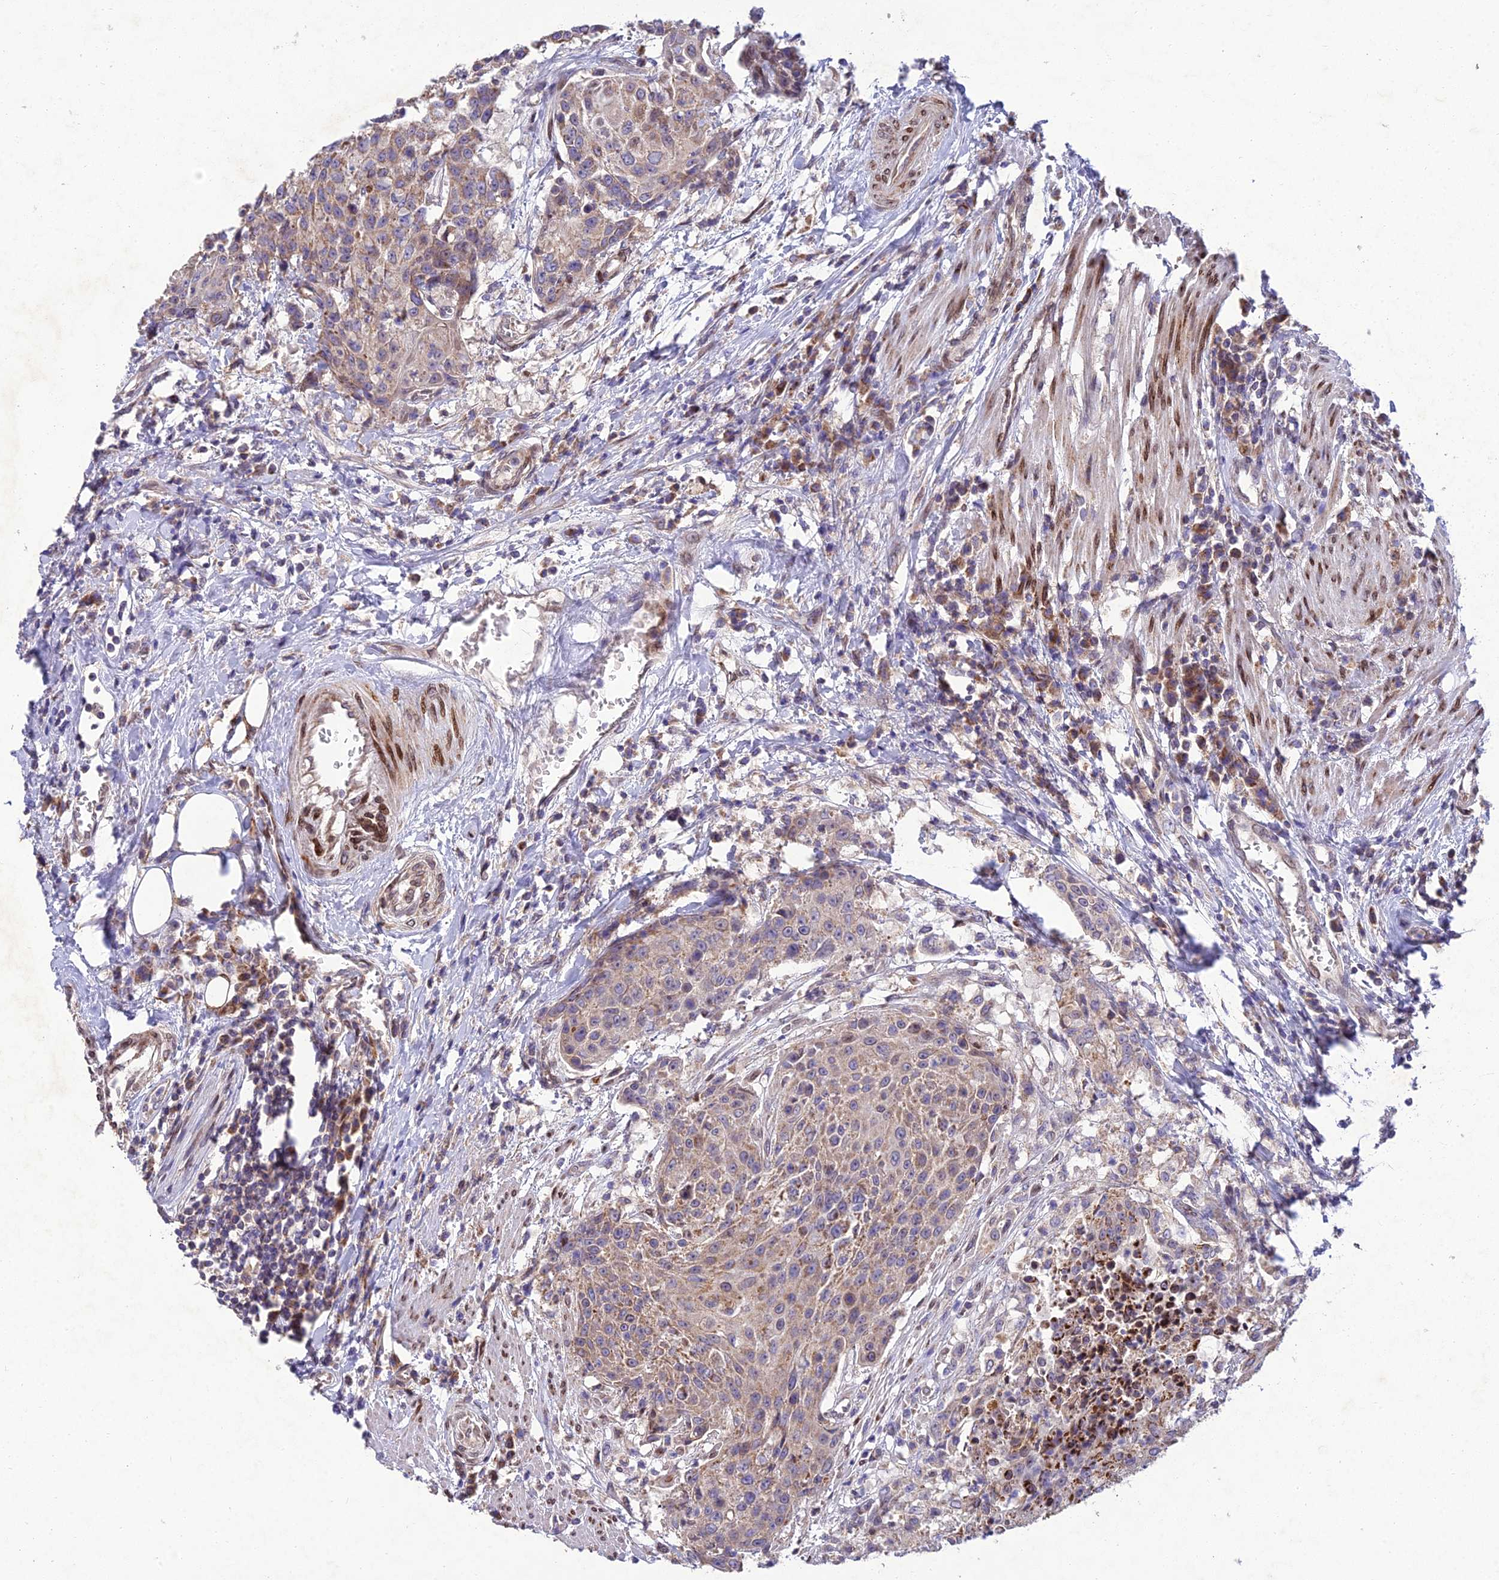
{"staining": {"intensity": "weak", "quantity": ">75%", "location": "cytoplasmic/membranous"}, "tissue": "urothelial cancer", "cell_type": "Tumor cells", "image_type": "cancer", "snomed": [{"axis": "morphology", "description": "Urothelial carcinoma, High grade"}, {"axis": "topography", "description": "Urinary bladder"}], "caption": "An IHC photomicrograph of neoplastic tissue is shown. Protein staining in brown labels weak cytoplasmic/membranous positivity in urothelial cancer within tumor cells.", "gene": "MGAT2", "patient": {"sex": "female", "age": 63}}